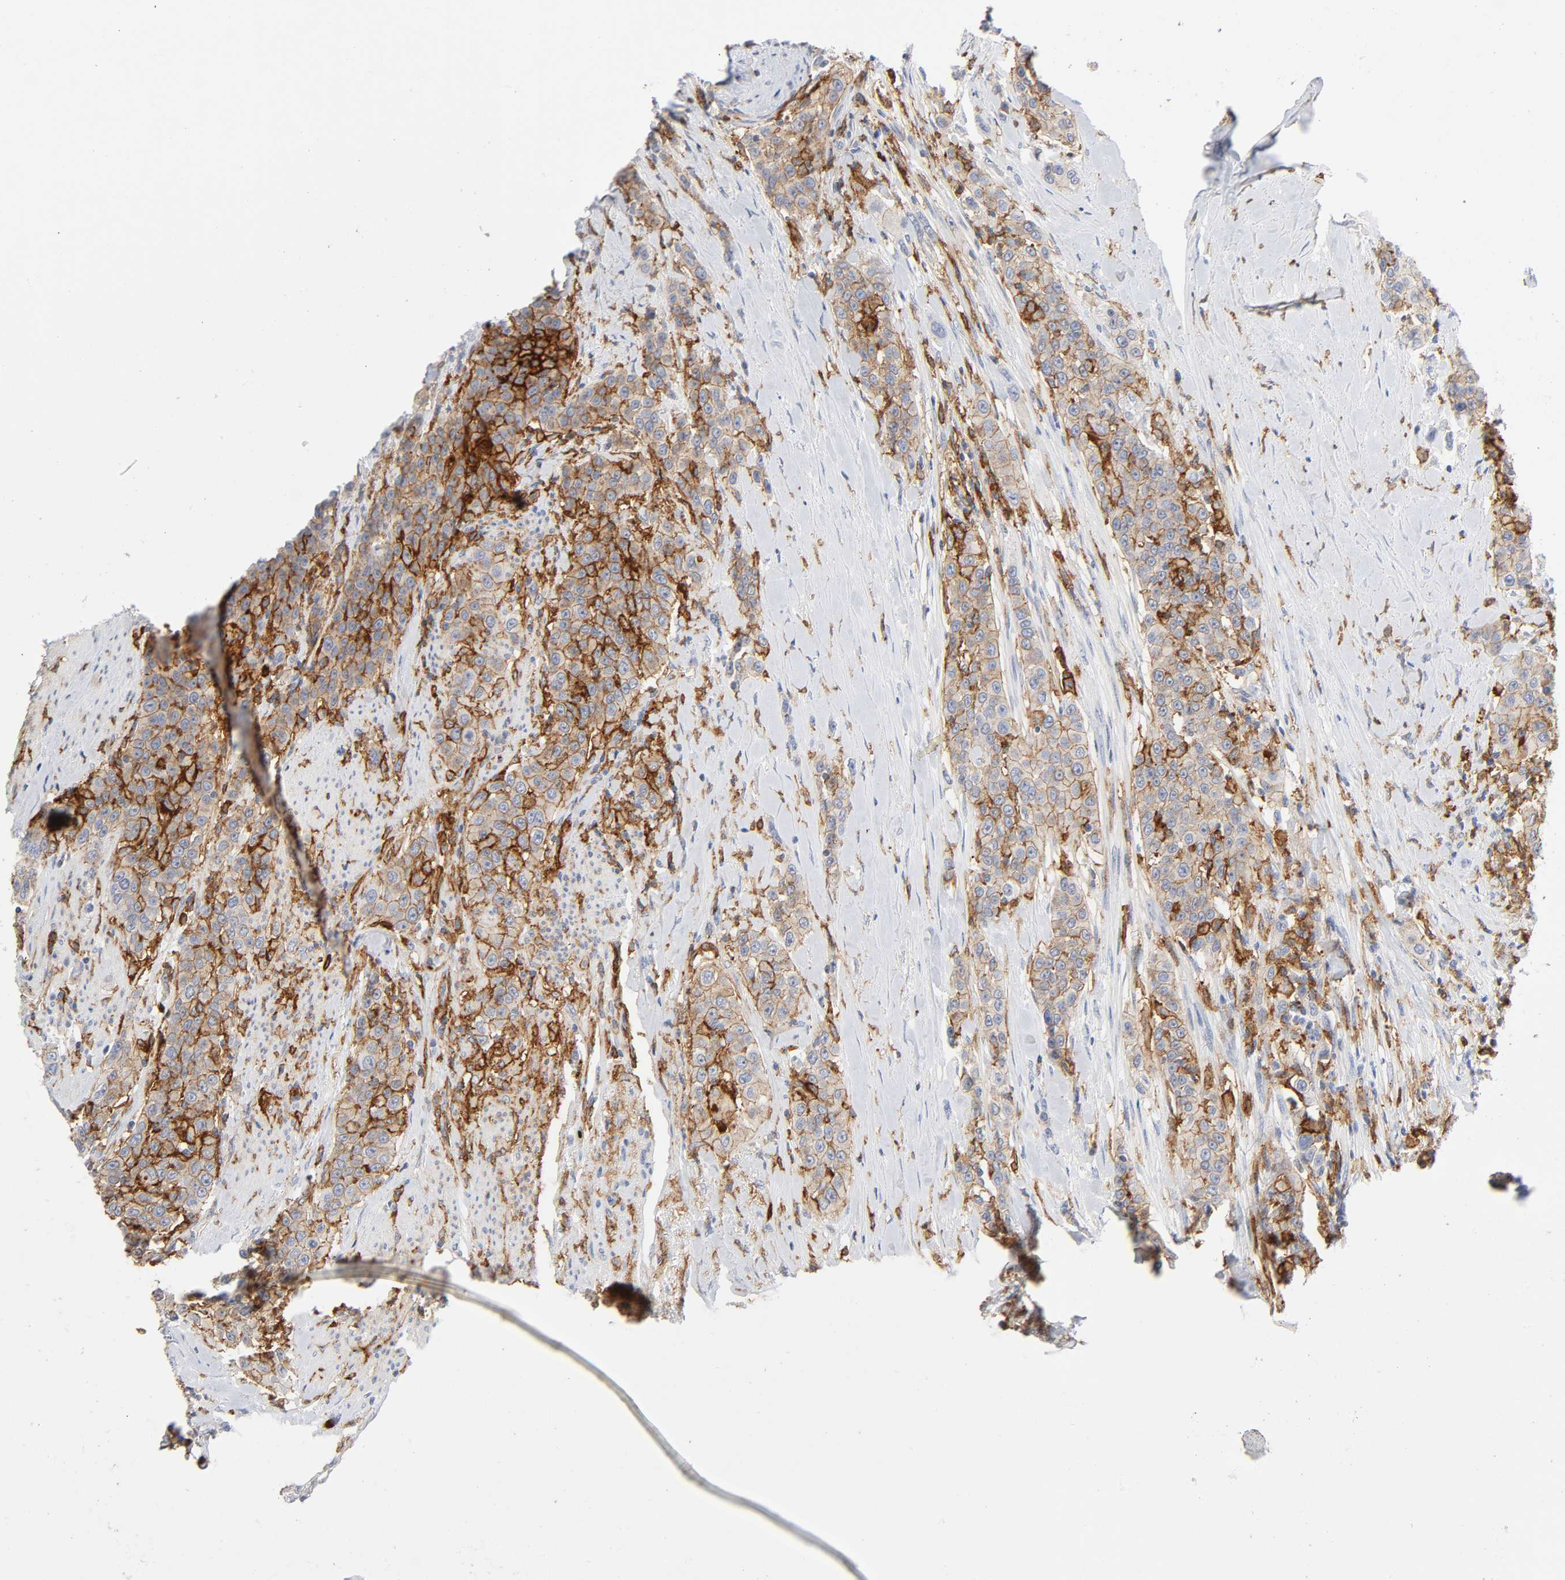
{"staining": {"intensity": "moderate", "quantity": "25%-75%", "location": "cytoplasmic/membranous"}, "tissue": "urothelial cancer", "cell_type": "Tumor cells", "image_type": "cancer", "snomed": [{"axis": "morphology", "description": "Urothelial carcinoma, High grade"}, {"axis": "topography", "description": "Urinary bladder"}], "caption": "Moderate cytoplasmic/membranous staining for a protein is seen in about 25%-75% of tumor cells of urothelial cancer using immunohistochemistry.", "gene": "LYN", "patient": {"sex": "female", "age": 80}}